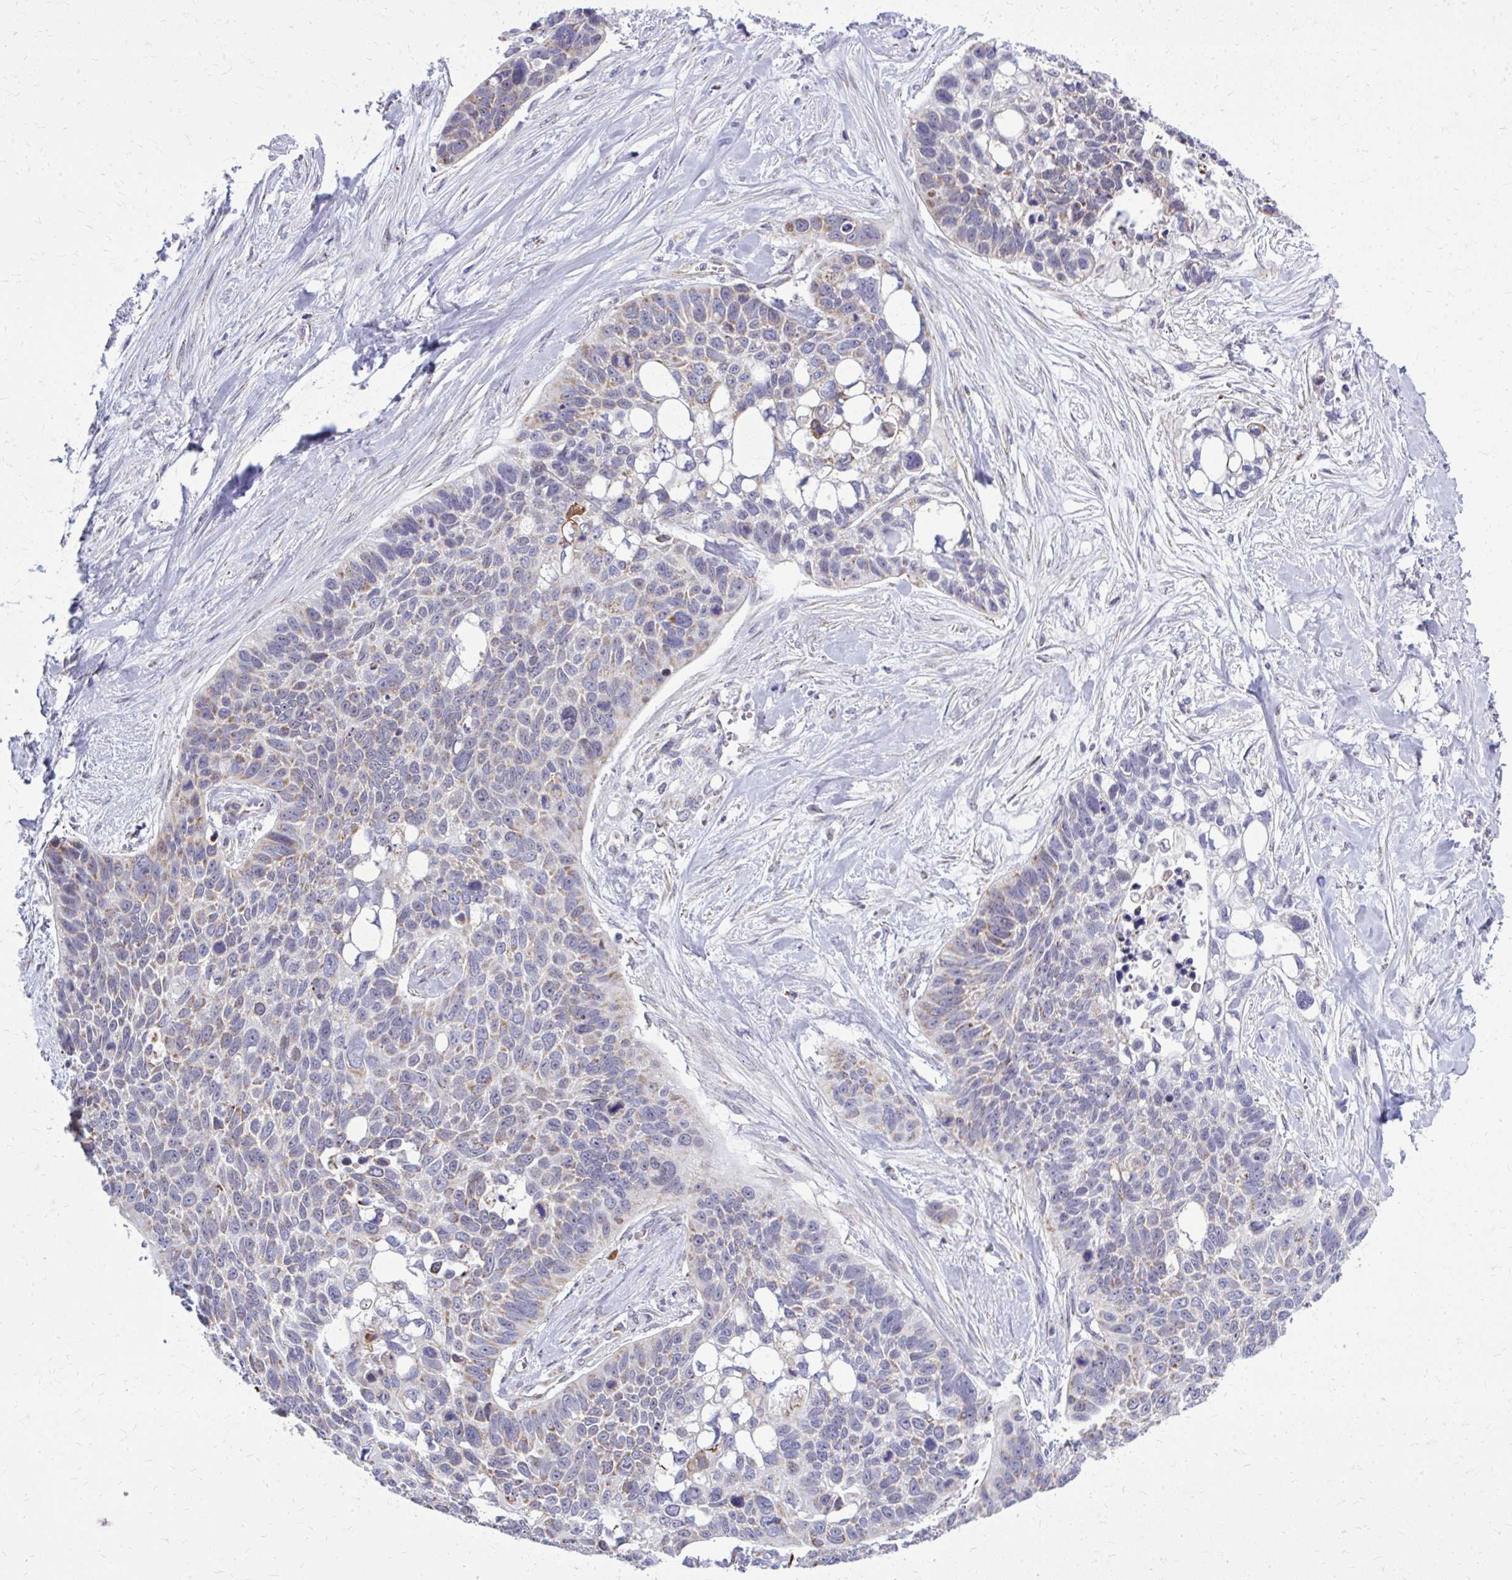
{"staining": {"intensity": "moderate", "quantity": "25%-75%", "location": "cytoplasmic/membranous"}, "tissue": "lung cancer", "cell_type": "Tumor cells", "image_type": "cancer", "snomed": [{"axis": "morphology", "description": "Squamous cell carcinoma, NOS"}, {"axis": "topography", "description": "Lung"}], "caption": "High-power microscopy captured an immunohistochemistry (IHC) photomicrograph of lung cancer, revealing moderate cytoplasmic/membranous staining in approximately 25%-75% of tumor cells.", "gene": "ZNF362", "patient": {"sex": "male", "age": 62}}